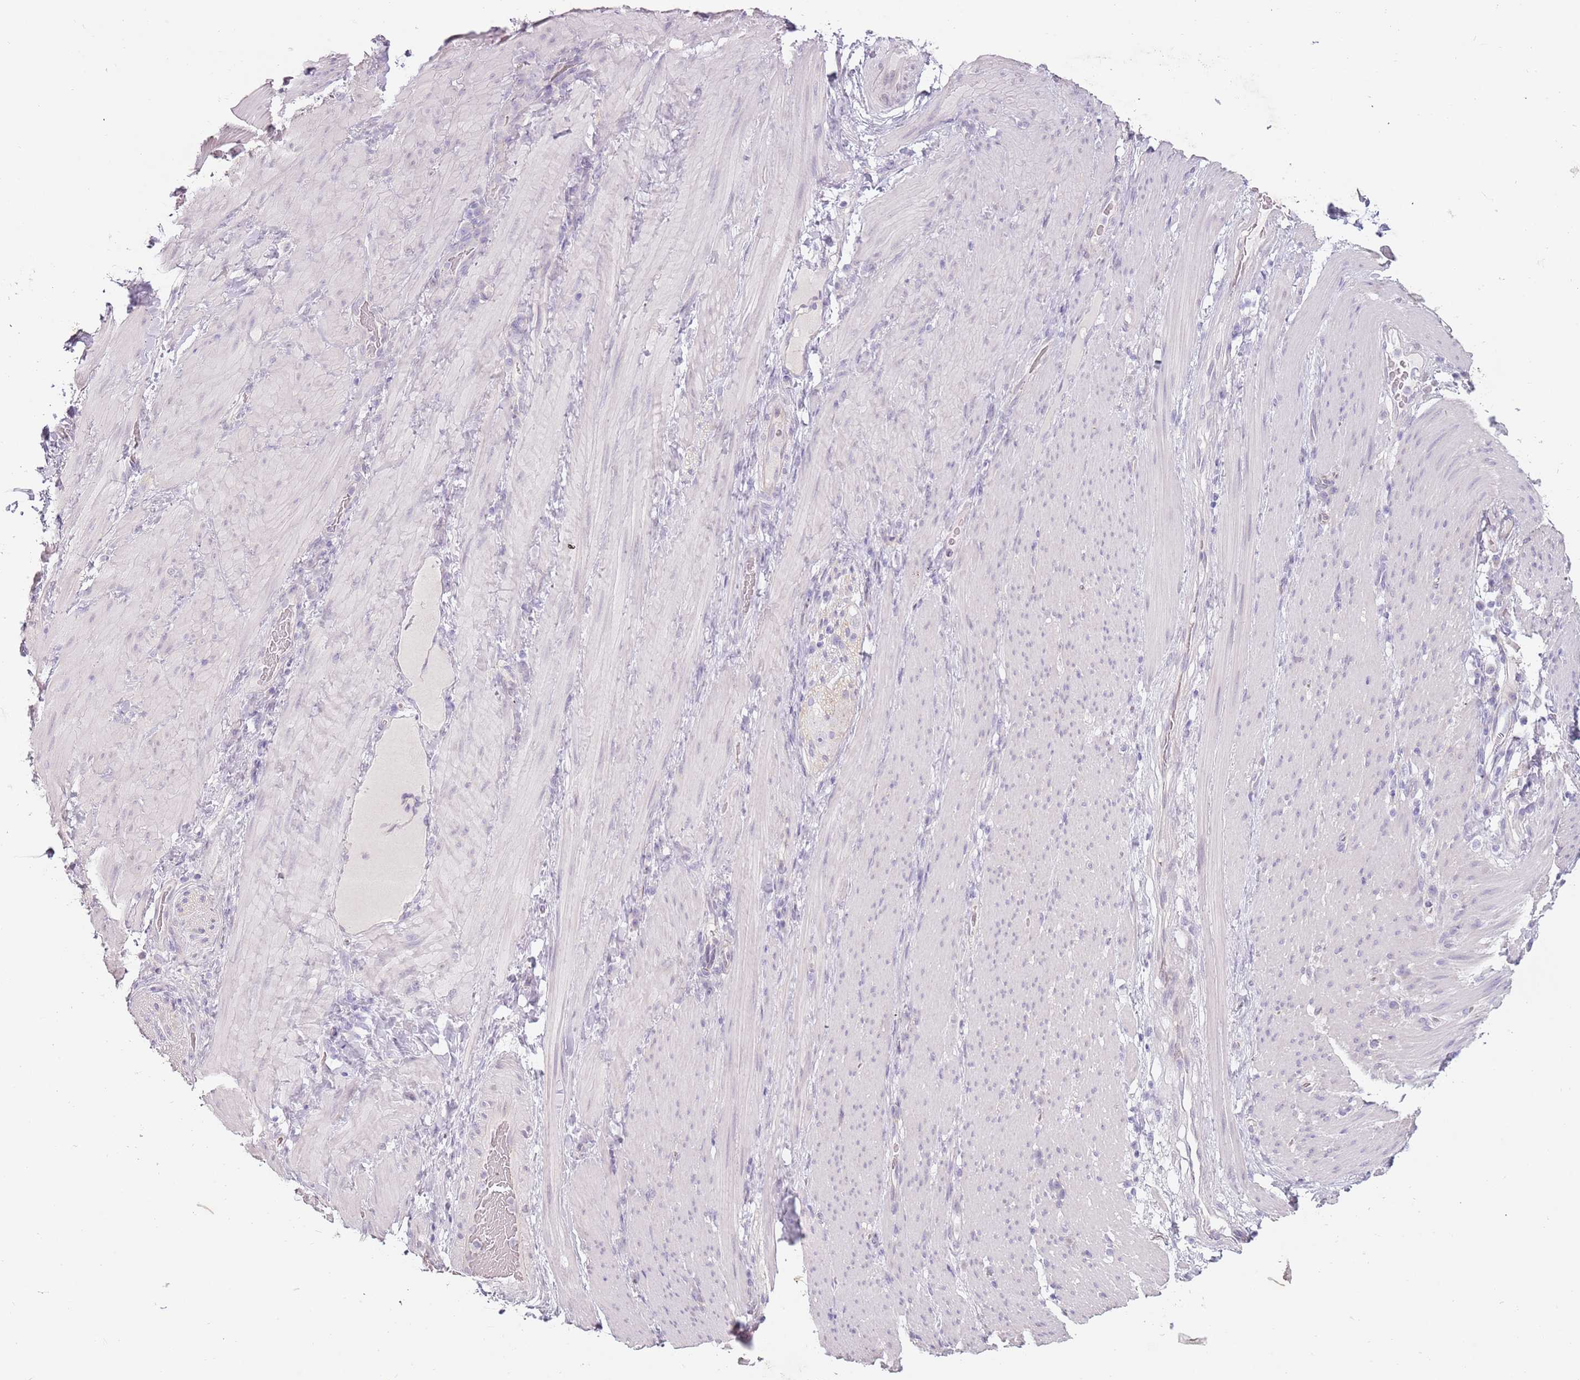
{"staining": {"intensity": "negative", "quantity": "none", "location": "none"}, "tissue": "stomach cancer", "cell_type": "Tumor cells", "image_type": "cancer", "snomed": [{"axis": "morphology", "description": "Normal tissue, NOS"}, {"axis": "morphology", "description": "Adenocarcinoma, NOS"}, {"axis": "topography", "description": "Stomach"}], "caption": "DAB (3,3'-diaminobenzidine) immunohistochemical staining of human stomach cancer (adenocarcinoma) shows no significant staining in tumor cells.", "gene": "RFX2", "patient": {"sex": "female", "age": 64}}